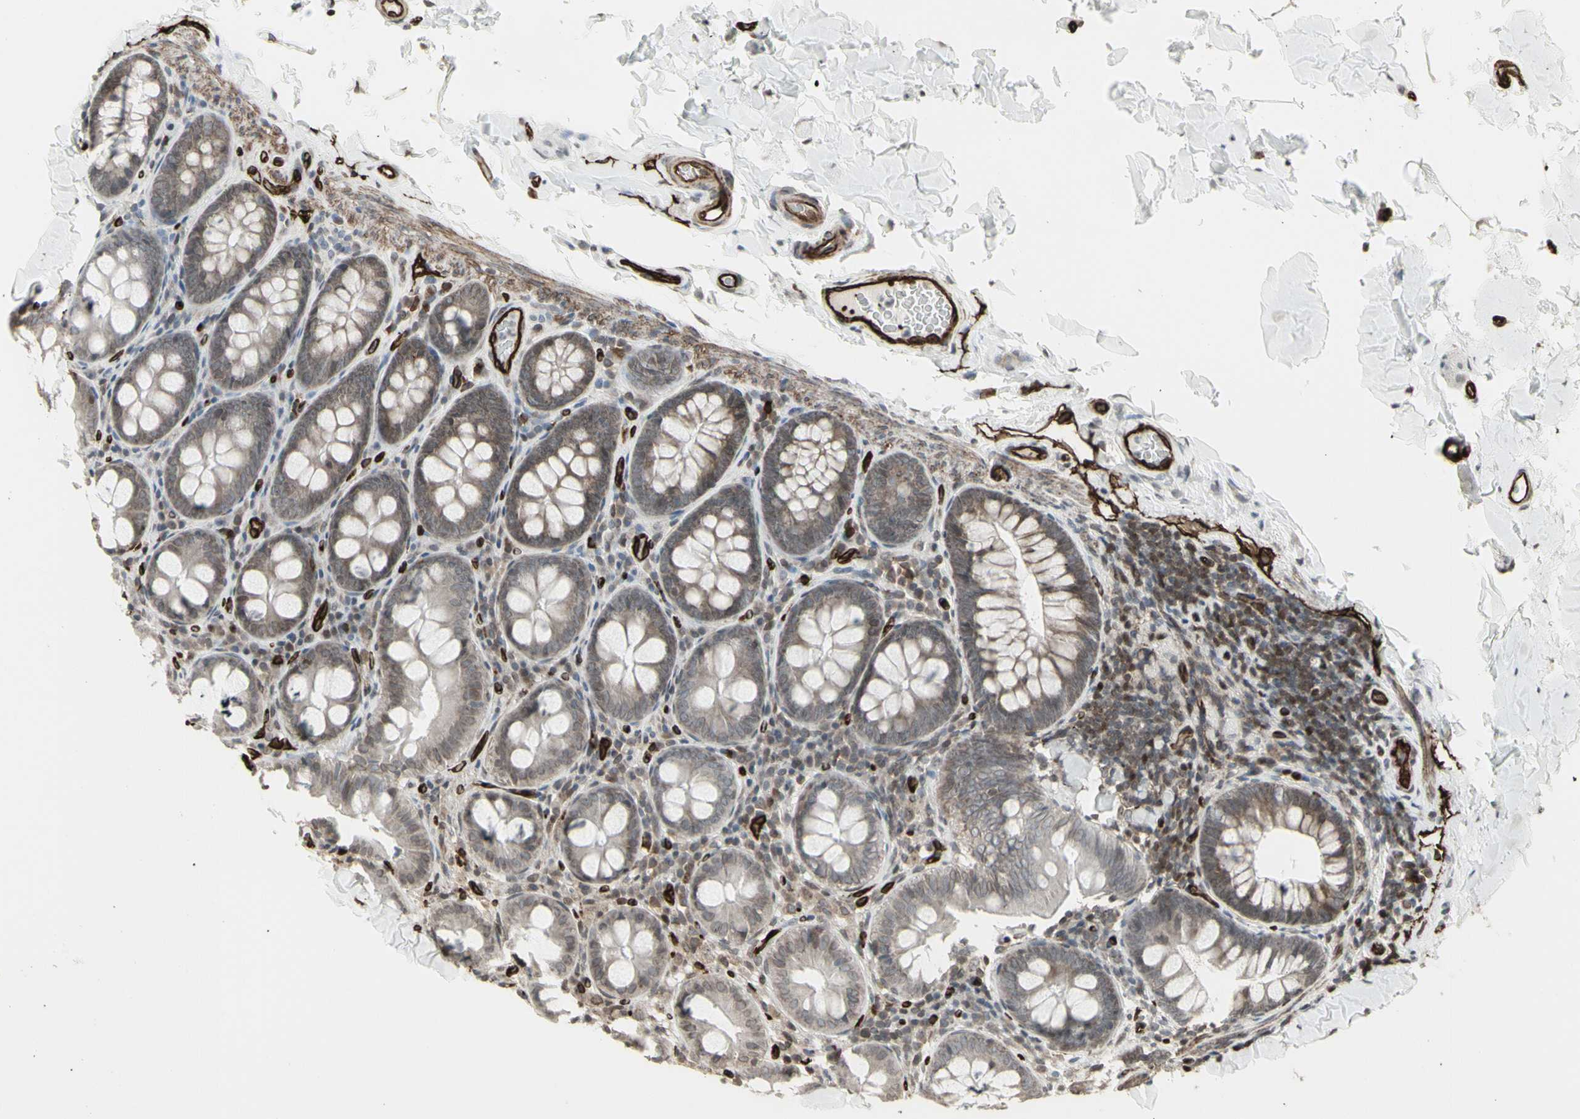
{"staining": {"intensity": "strong", "quantity": ">75%", "location": "cytoplasmic/membranous"}, "tissue": "colon", "cell_type": "Endothelial cells", "image_type": "normal", "snomed": [{"axis": "morphology", "description": "Normal tissue, NOS"}, {"axis": "topography", "description": "Colon"}], "caption": "Unremarkable colon demonstrates strong cytoplasmic/membranous staining in approximately >75% of endothelial cells, visualized by immunohistochemistry. The protein is shown in brown color, while the nuclei are stained blue.", "gene": "DTX3L", "patient": {"sex": "female", "age": 61}}